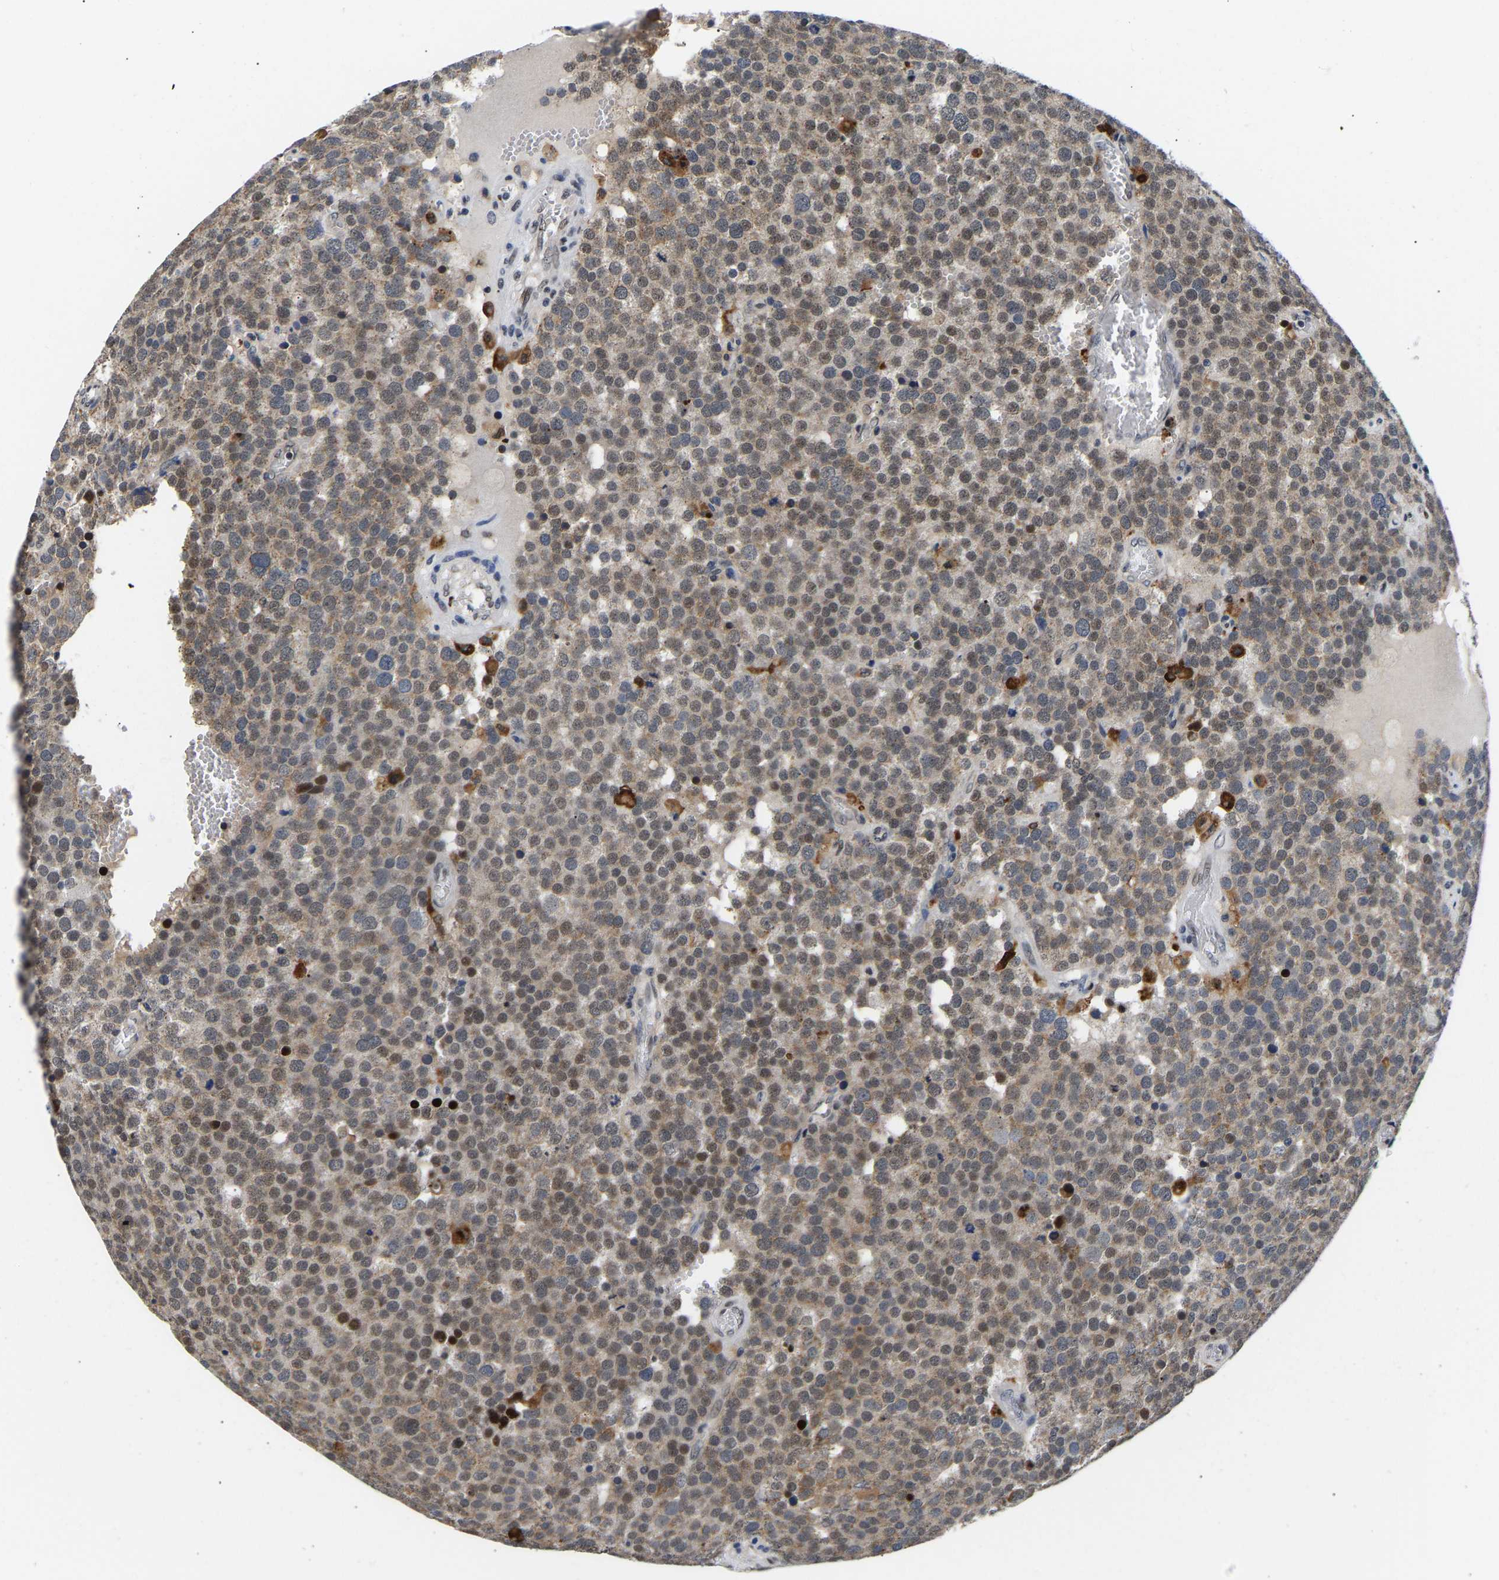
{"staining": {"intensity": "moderate", "quantity": ">75%", "location": "cytoplasmic/membranous,nuclear"}, "tissue": "testis cancer", "cell_type": "Tumor cells", "image_type": "cancer", "snomed": [{"axis": "morphology", "description": "Normal tissue, NOS"}, {"axis": "morphology", "description": "Seminoma, NOS"}, {"axis": "topography", "description": "Testis"}], "caption": "Moderate cytoplasmic/membranous and nuclear protein expression is appreciated in approximately >75% of tumor cells in testis cancer (seminoma). The protein of interest is stained brown, and the nuclei are stained in blue (DAB (3,3'-diaminobenzidine) IHC with brightfield microscopy, high magnification).", "gene": "PTRHD1", "patient": {"sex": "male", "age": 71}}